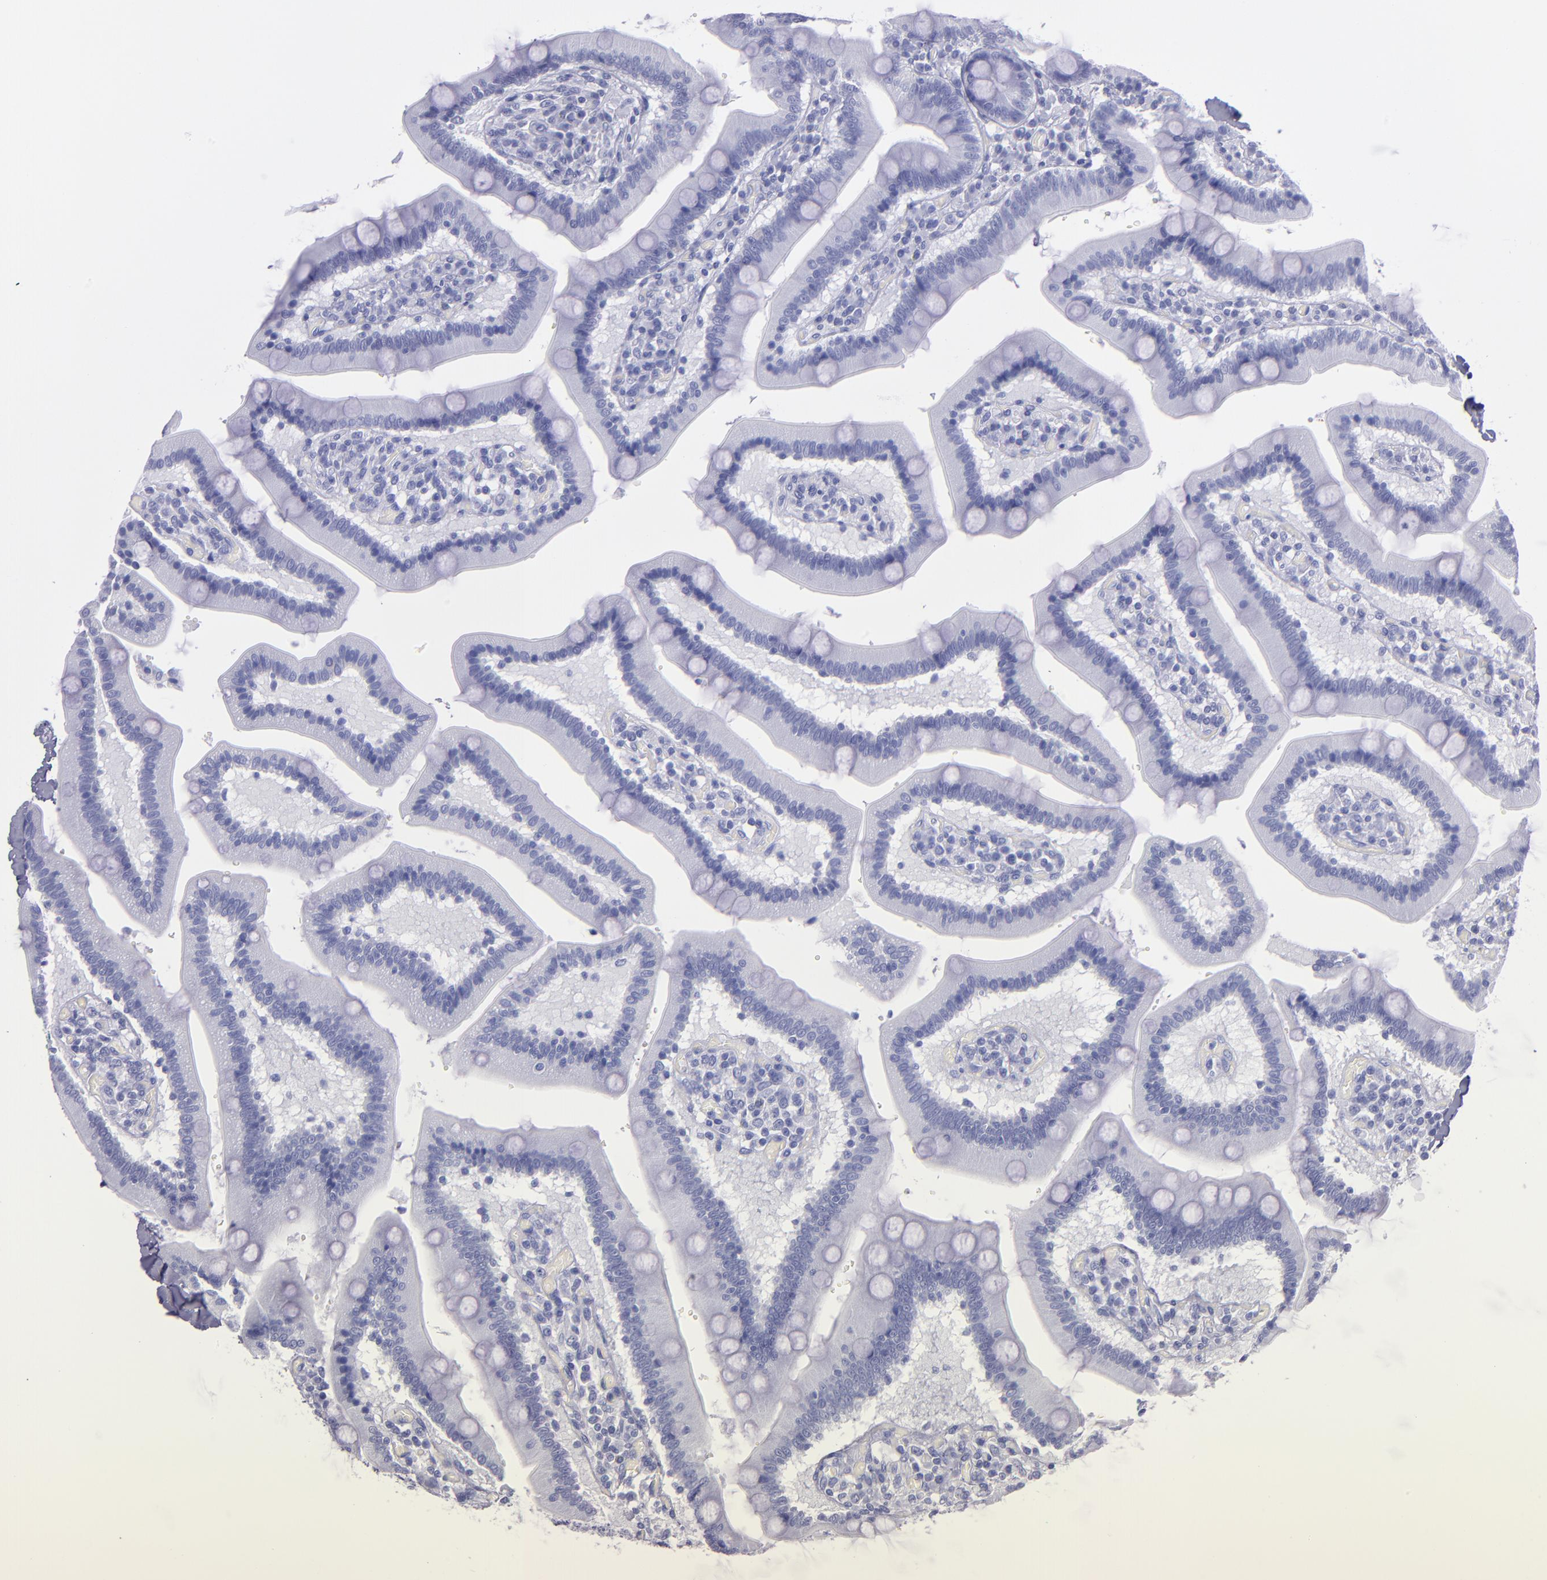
{"staining": {"intensity": "negative", "quantity": "none", "location": "none"}, "tissue": "duodenum", "cell_type": "Glandular cells", "image_type": "normal", "snomed": [{"axis": "morphology", "description": "Normal tissue, NOS"}, {"axis": "topography", "description": "Duodenum"}], "caption": "Immunohistochemistry (IHC) of normal human duodenum reveals no expression in glandular cells. (DAB (3,3'-diaminobenzidine) immunohistochemistry (IHC) visualized using brightfield microscopy, high magnification).", "gene": "TG", "patient": {"sex": "male", "age": 66}}